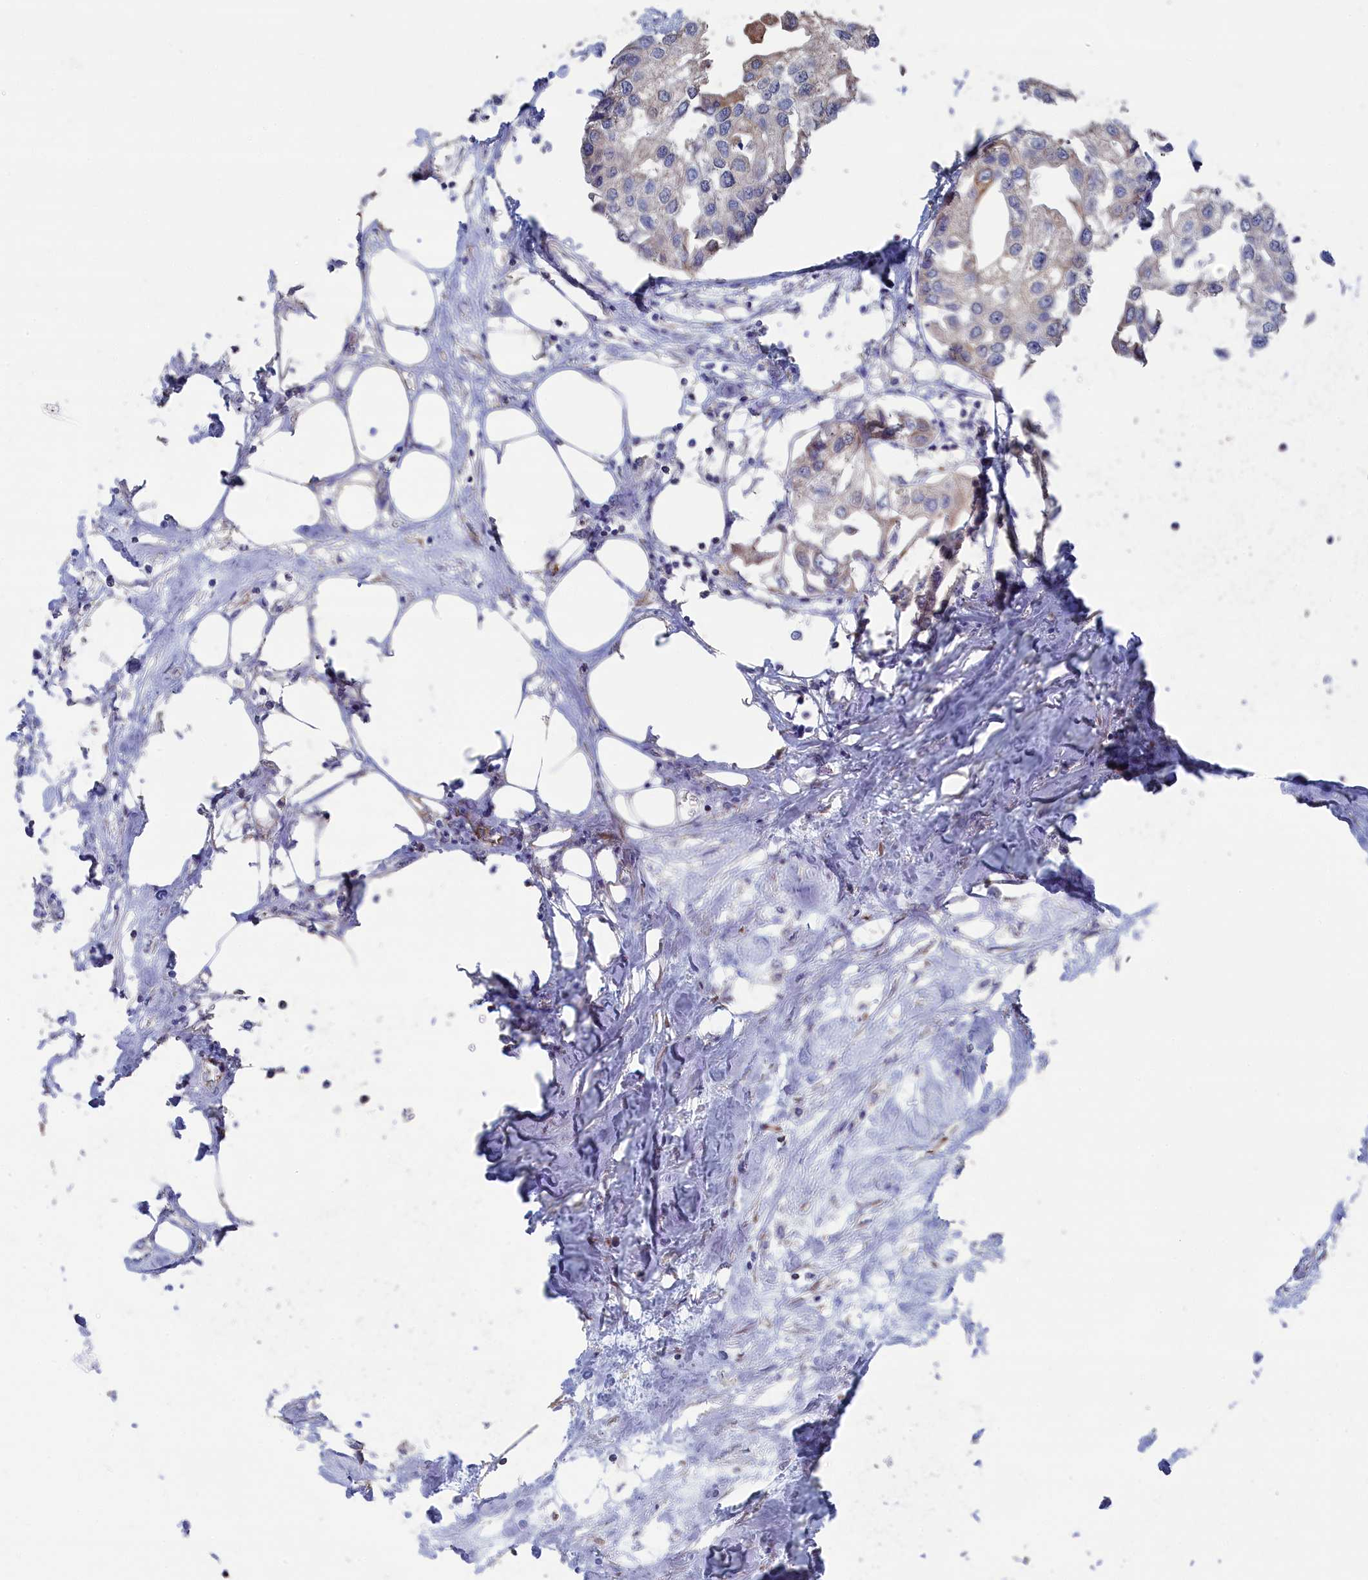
{"staining": {"intensity": "negative", "quantity": "none", "location": "none"}, "tissue": "urothelial cancer", "cell_type": "Tumor cells", "image_type": "cancer", "snomed": [{"axis": "morphology", "description": "Urothelial carcinoma, High grade"}, {"axis": "topography", "description": "Urinary bladder"}], "caption": "DAB immunohistochemical staining of human urothelial cancer displays no significant staining in tumor cells. (Brightfield microscopy of DAB immunohistochemistry (IHC) at high magnification).", "gene": "SEMG2", "patient": {"sex": "male", "age": 64}}